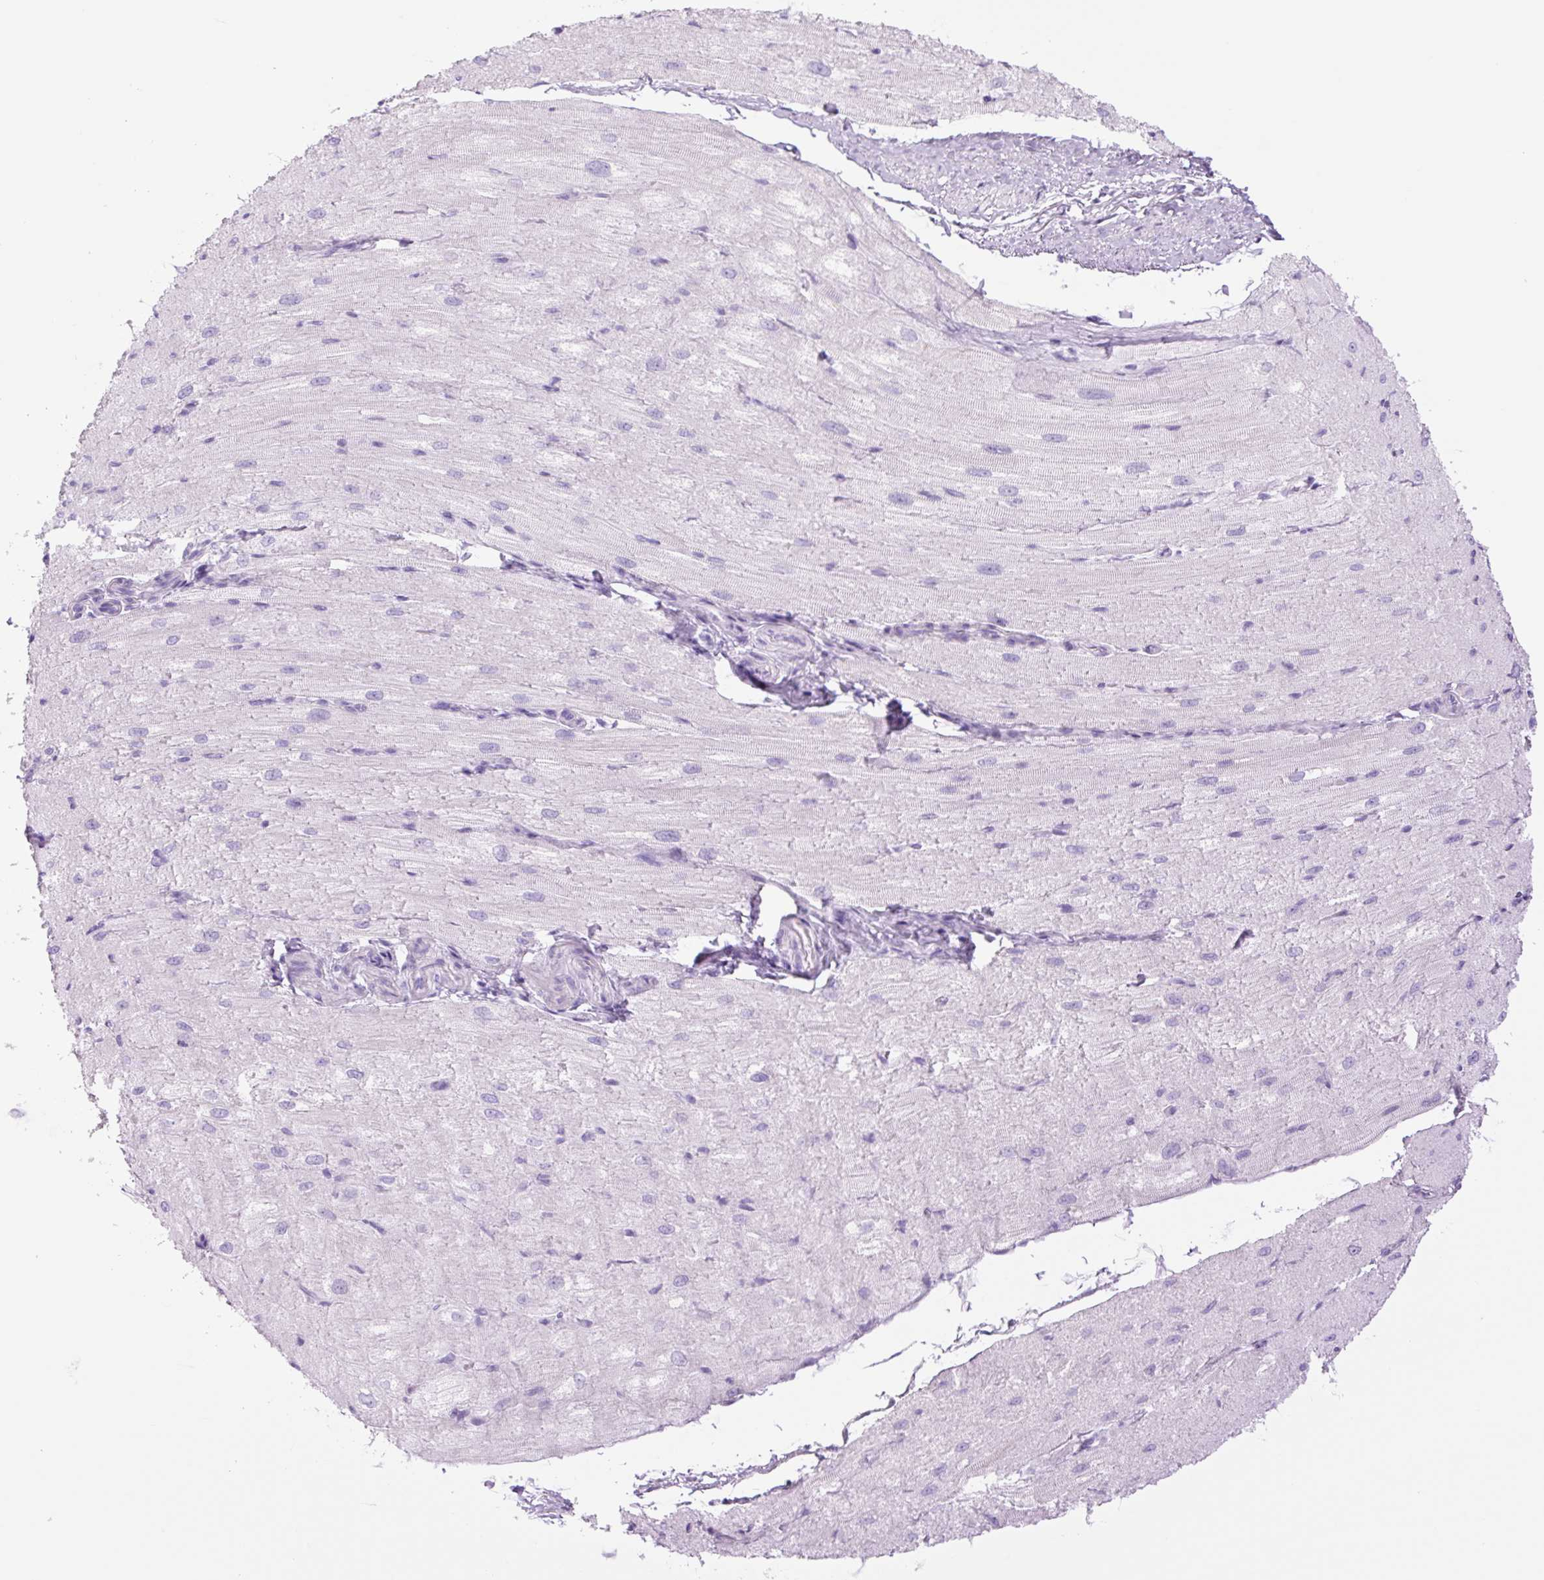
{"staining": {"intensity": "negative", "quantity": "none", "location": "none"}, "tissue": "heart muscle", "cell_type": "Cardiomyocytes", "image_type": "normal", "snomed": [{"axis": "morphology", "description": "Normal tissue, NOS"}, {"axis": "topography", "description": "Heart"}], "caption": "DAB immunohistochemical staining of normal heart muscle displays no significant positivity in cardiomyocytes.", "gene": "TFF2", "patient": {"sex": "male", "age": 62}}